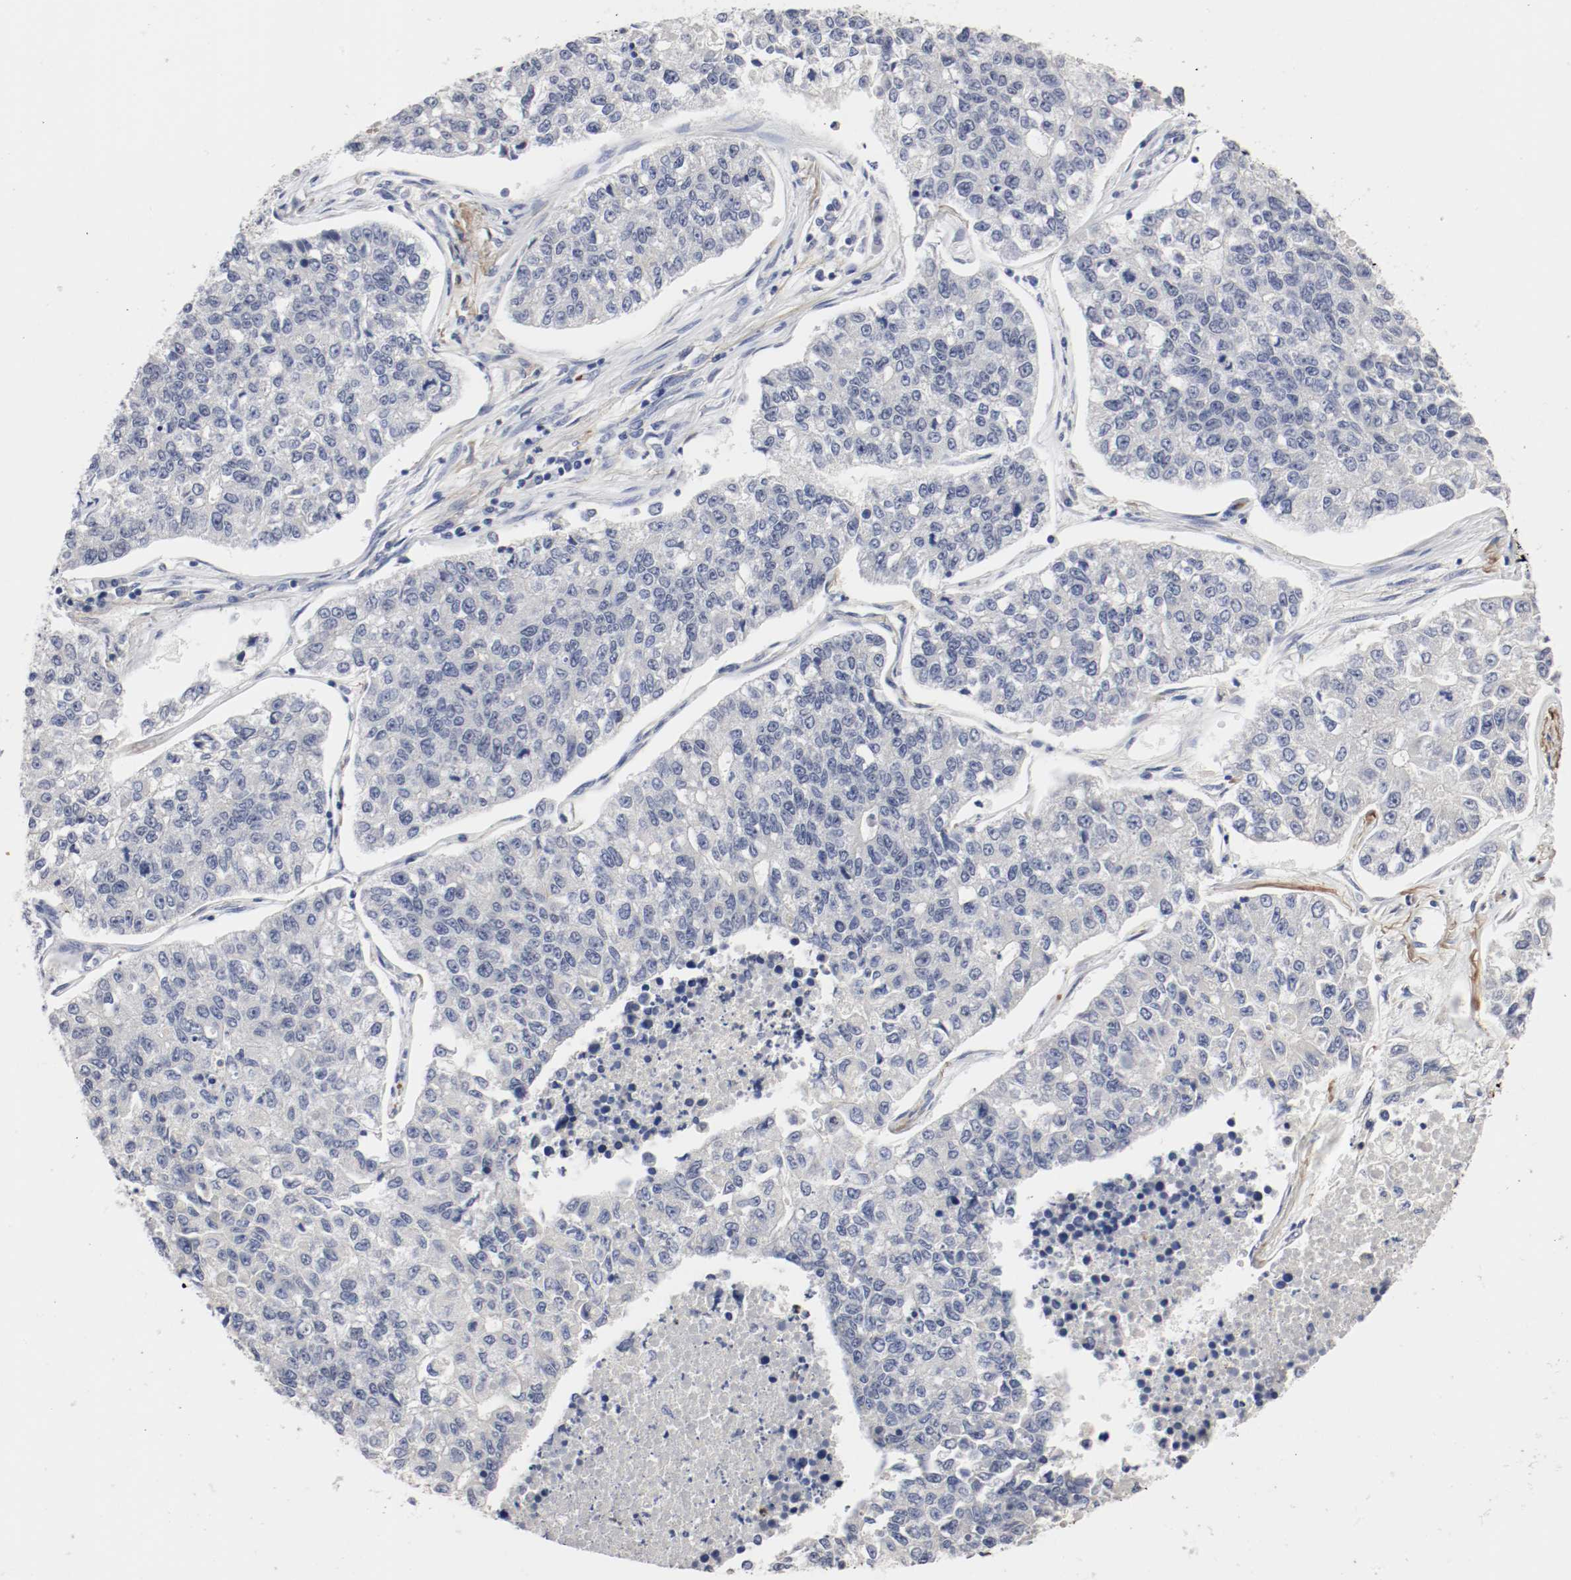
{"staining": {"intensity": "negative", "quantity": "none", "location": "none"}, "tissue": "lung cancer", "cell_type": "Tumor cells", "image_type": "cancer", "snomed": [{"axis": "morphology", "description": "Adenocarcinoma, NOS"}, {"axis": "topography", "description": "Lung"}], "caption": "Protein analysis of lung cancer (adenocarcinoma) displays no significant staining in tumor cells.", "gene": "CEBPE", "patient": {"sex": "male", "age": 49}}